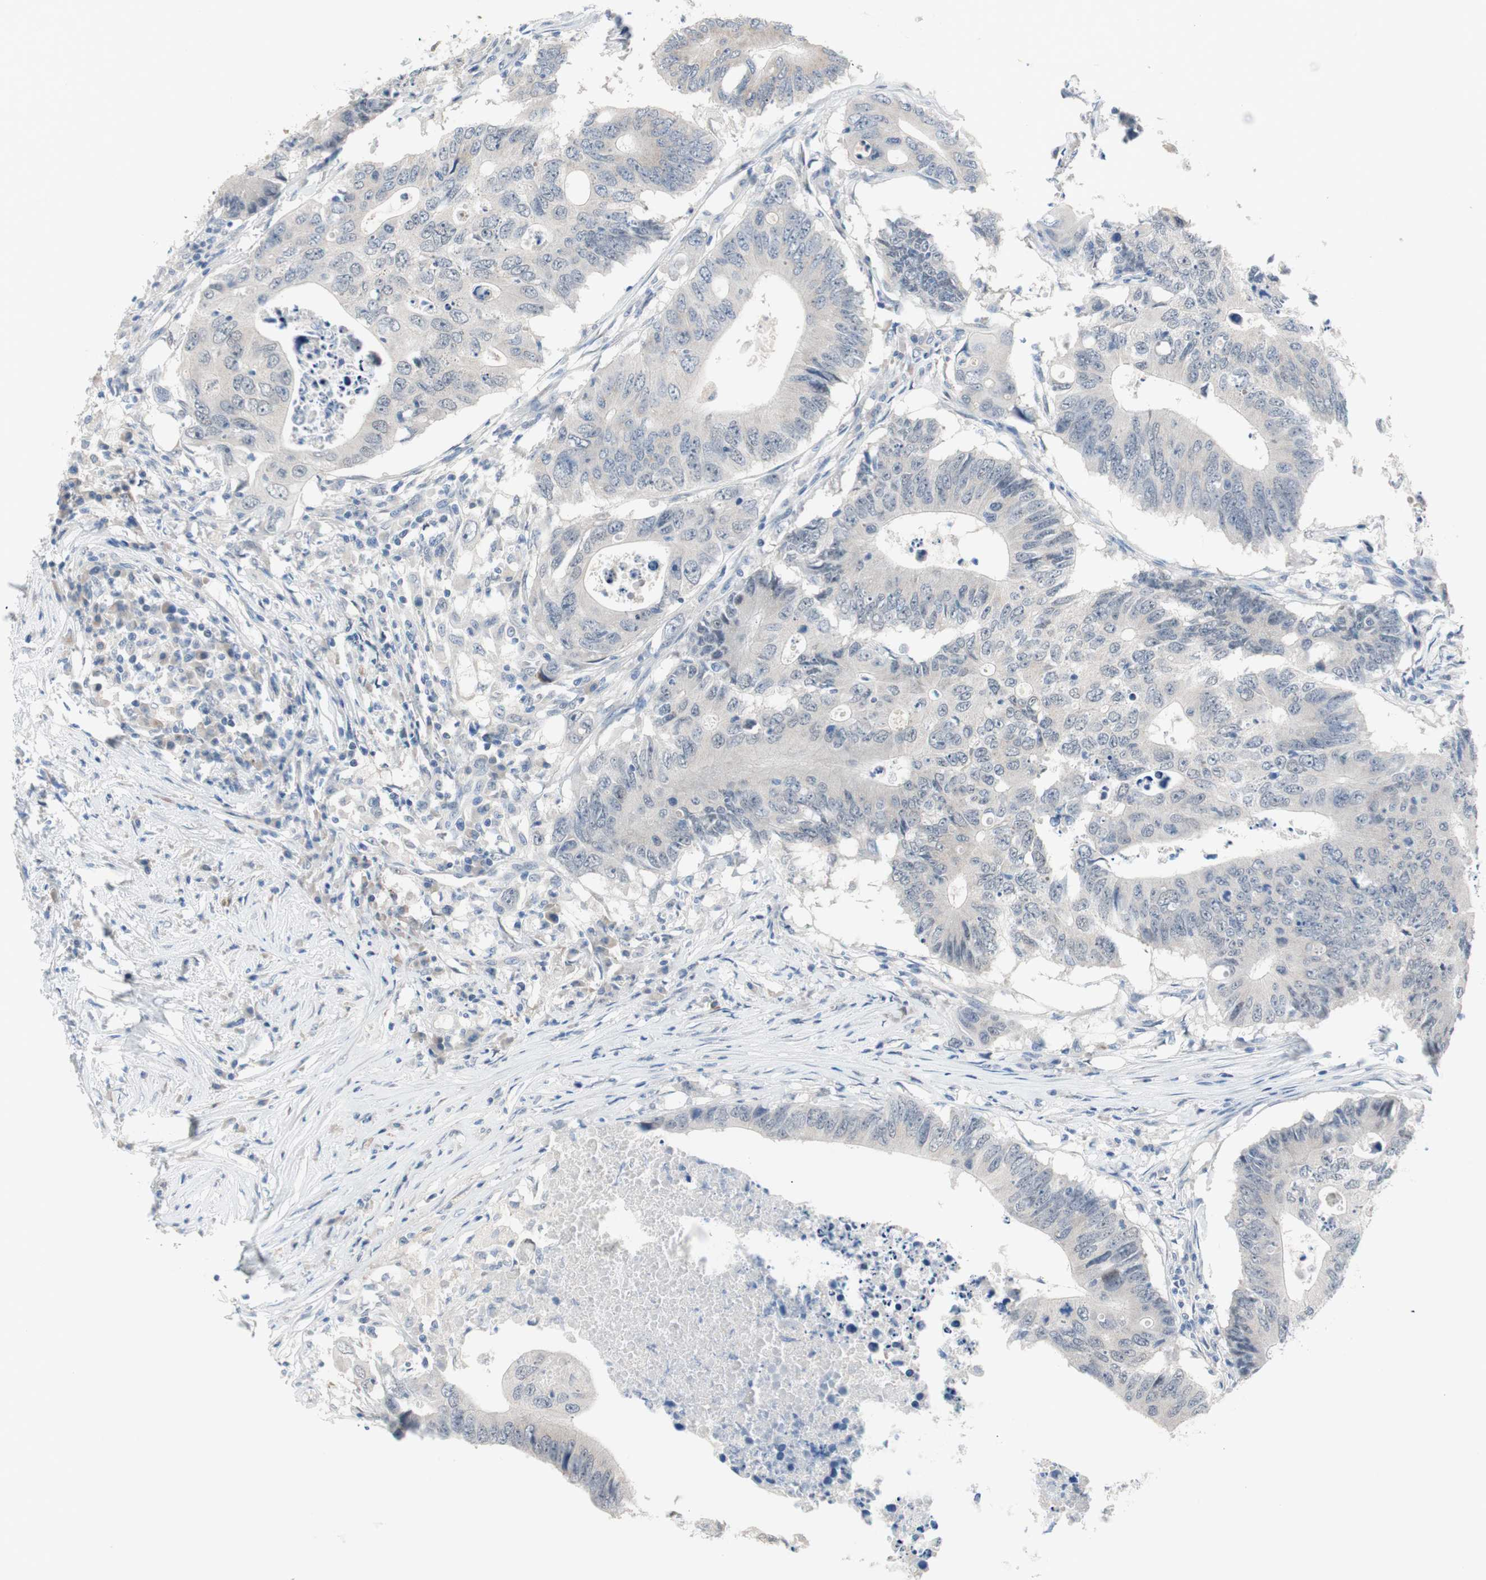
{"staining": {"intensity": "negative", "quantity": "none", "location": "none"}, "tissue": "colorectal cancer", "cell_type": "Tumor cells", "image_type": "cancer", "snomed": [{"axis": "morphology", "description": "Adenocarcinoma, NOS"}, {"axis": "topography", "description": "Colon"}], "caption": "A high-resolution photomicrograph shows immunohistochemistry (IHC) staining of colorectal adenocarcinoma, which shows no significant staining in tumor cells. (DAB (3,3'-diaminobenzidine) immunohistochemistry (IHC), high magnification).", "gene": "GRHL1", "patient": {"sex": "male", "age": 71}}